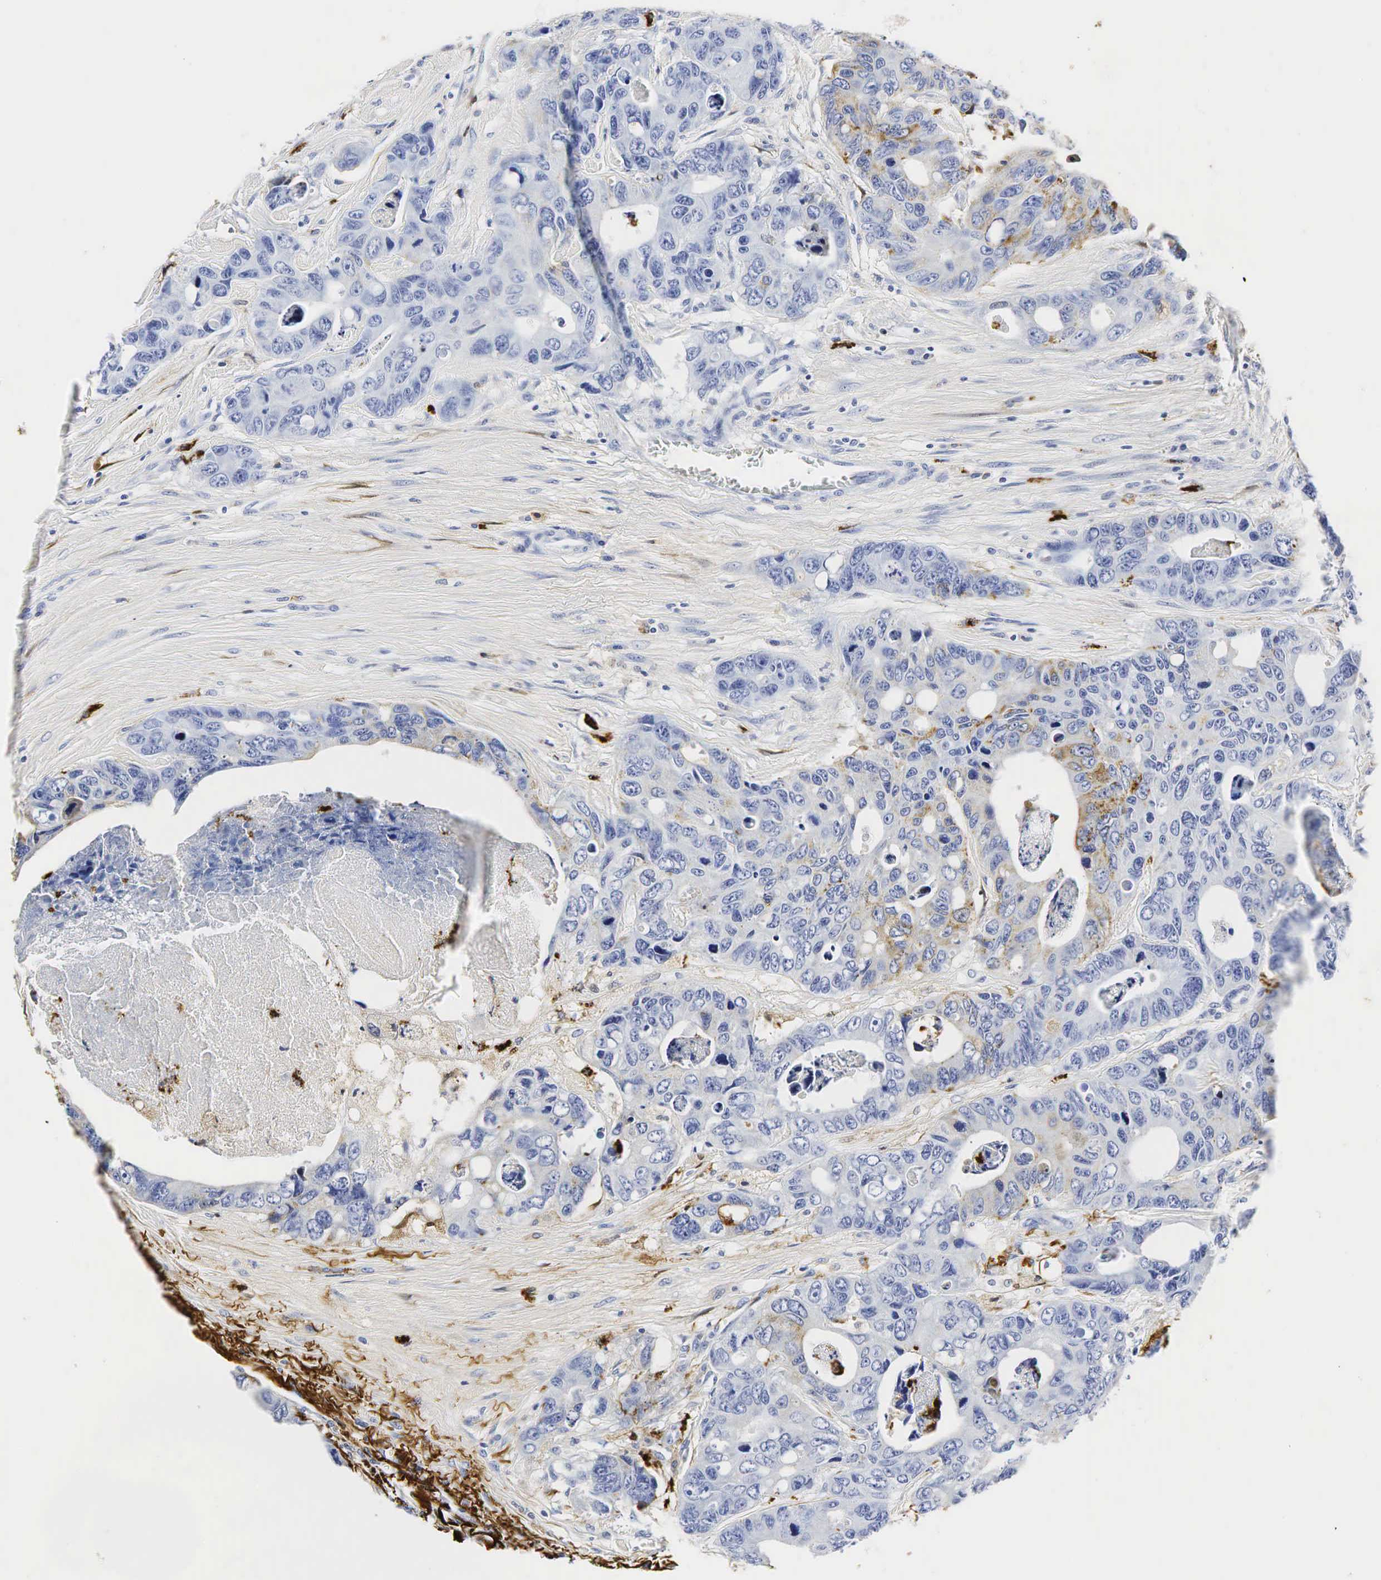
{"staining": {"intensity": "negative", "quantity": "none", "location": "none"}, "tissue": "colorectal cancer", "cell_type": "Tumor cells", "image_type": "cancer", "snomed": [{"axis": "morphology", "description": "Adenocarcinoma, NOS"}, {"axis": "topography", "description": "Colon"}], "caption": "Immunohistochemical staining of colorectal cancer demonstrates no significant positivity in tumor cells. (IHC, brightfield microscopy, high magnification).", "gene": "LYZ", "patient": {"sex": "female", "age": 86}}